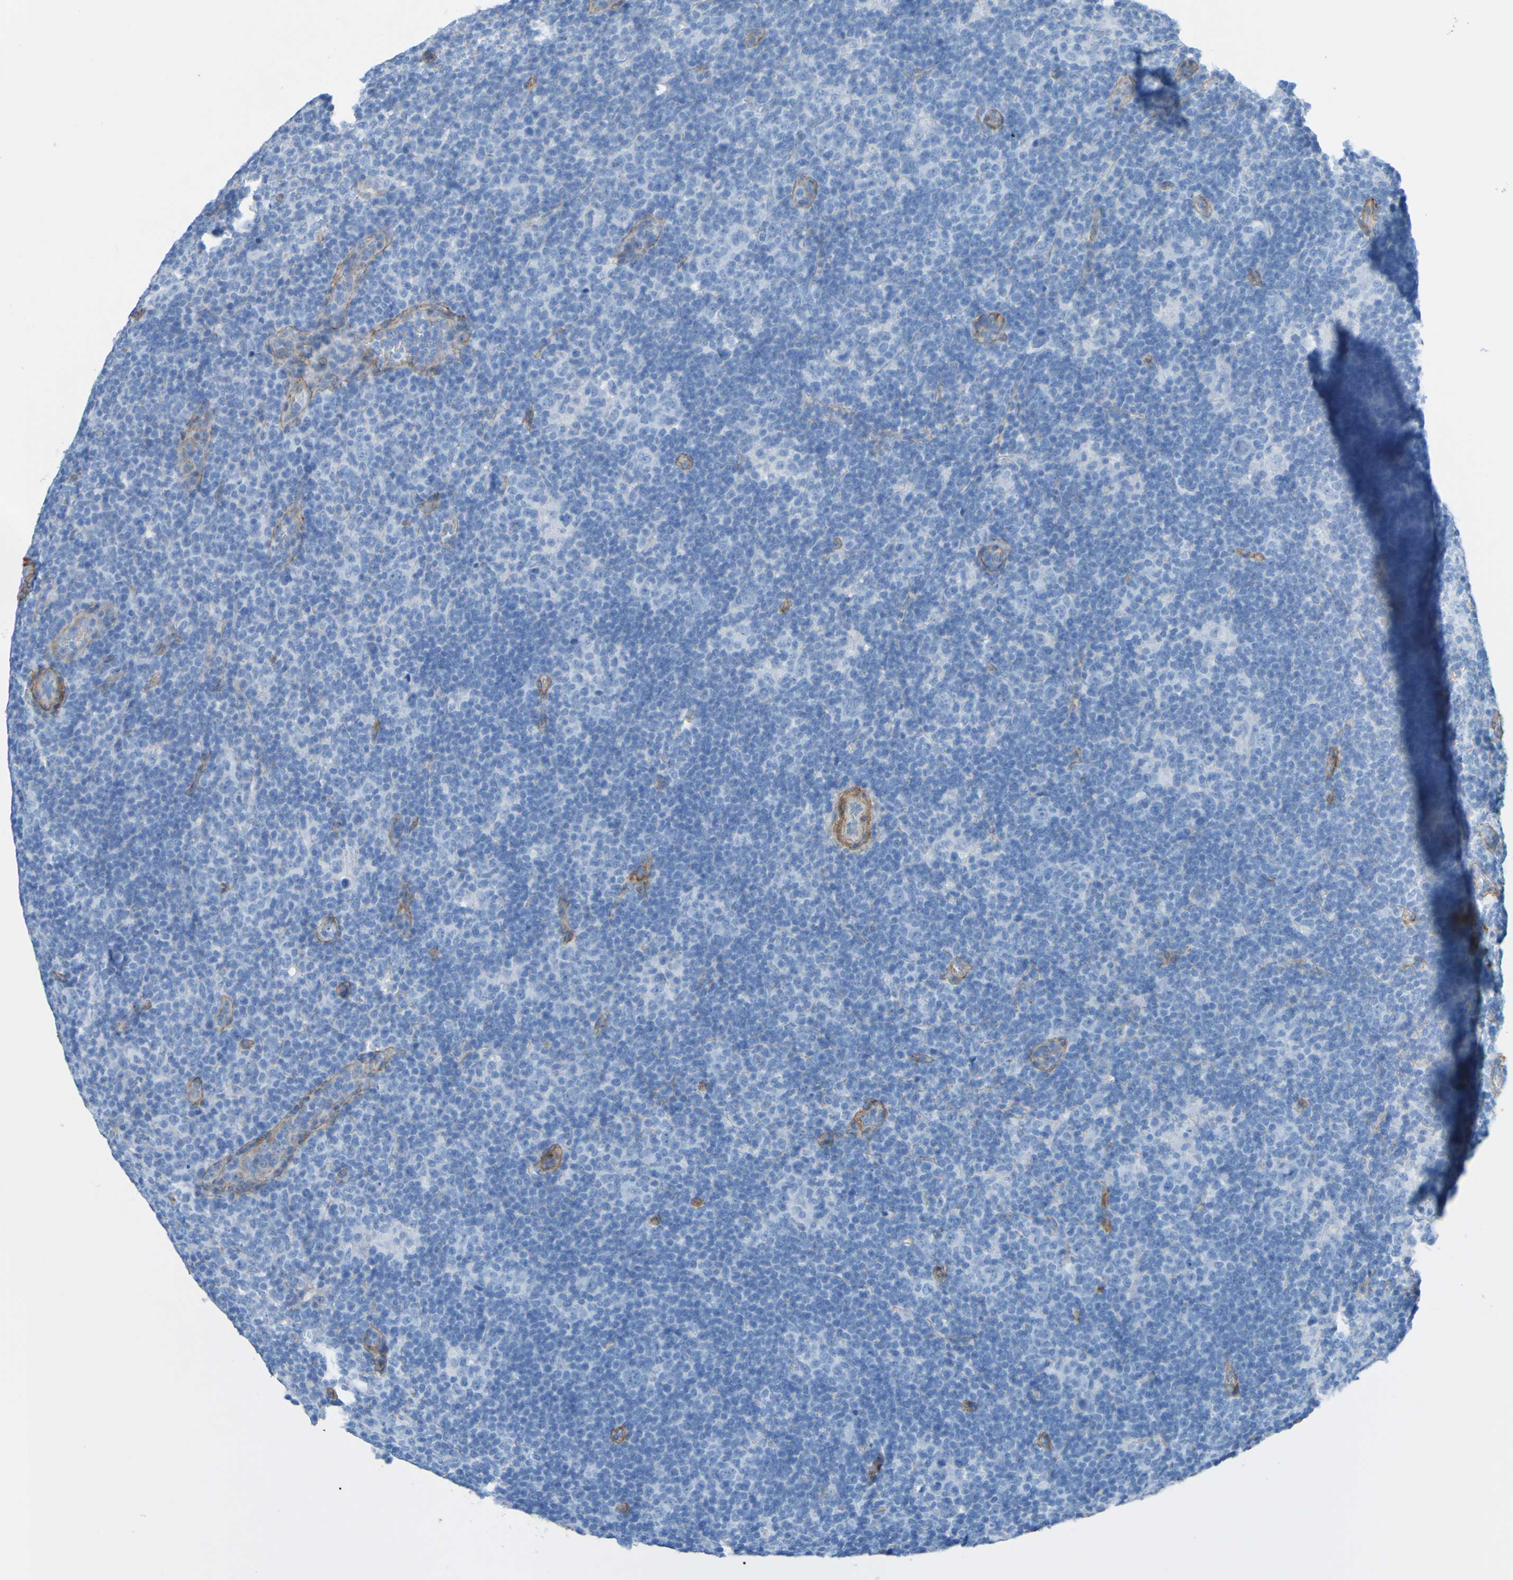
{"staining": {"intensity": "negative", "quantity": "none", "location": "none"}, "tissue": "lymphoma", "cell_type": "Tumor cells", "image_type": "cancer", "snomed": [{"axis": "morphology", "description": "Hodgkin's disease, NOS"}, {"axis": "topography", "description": "Lymph node"}], "caption": "A histopathology image of human Hodgkin's disease is negative for staining in tumor cells.", "gene": "COL4A2", "patient": {"sex": "female", "age": 57}}